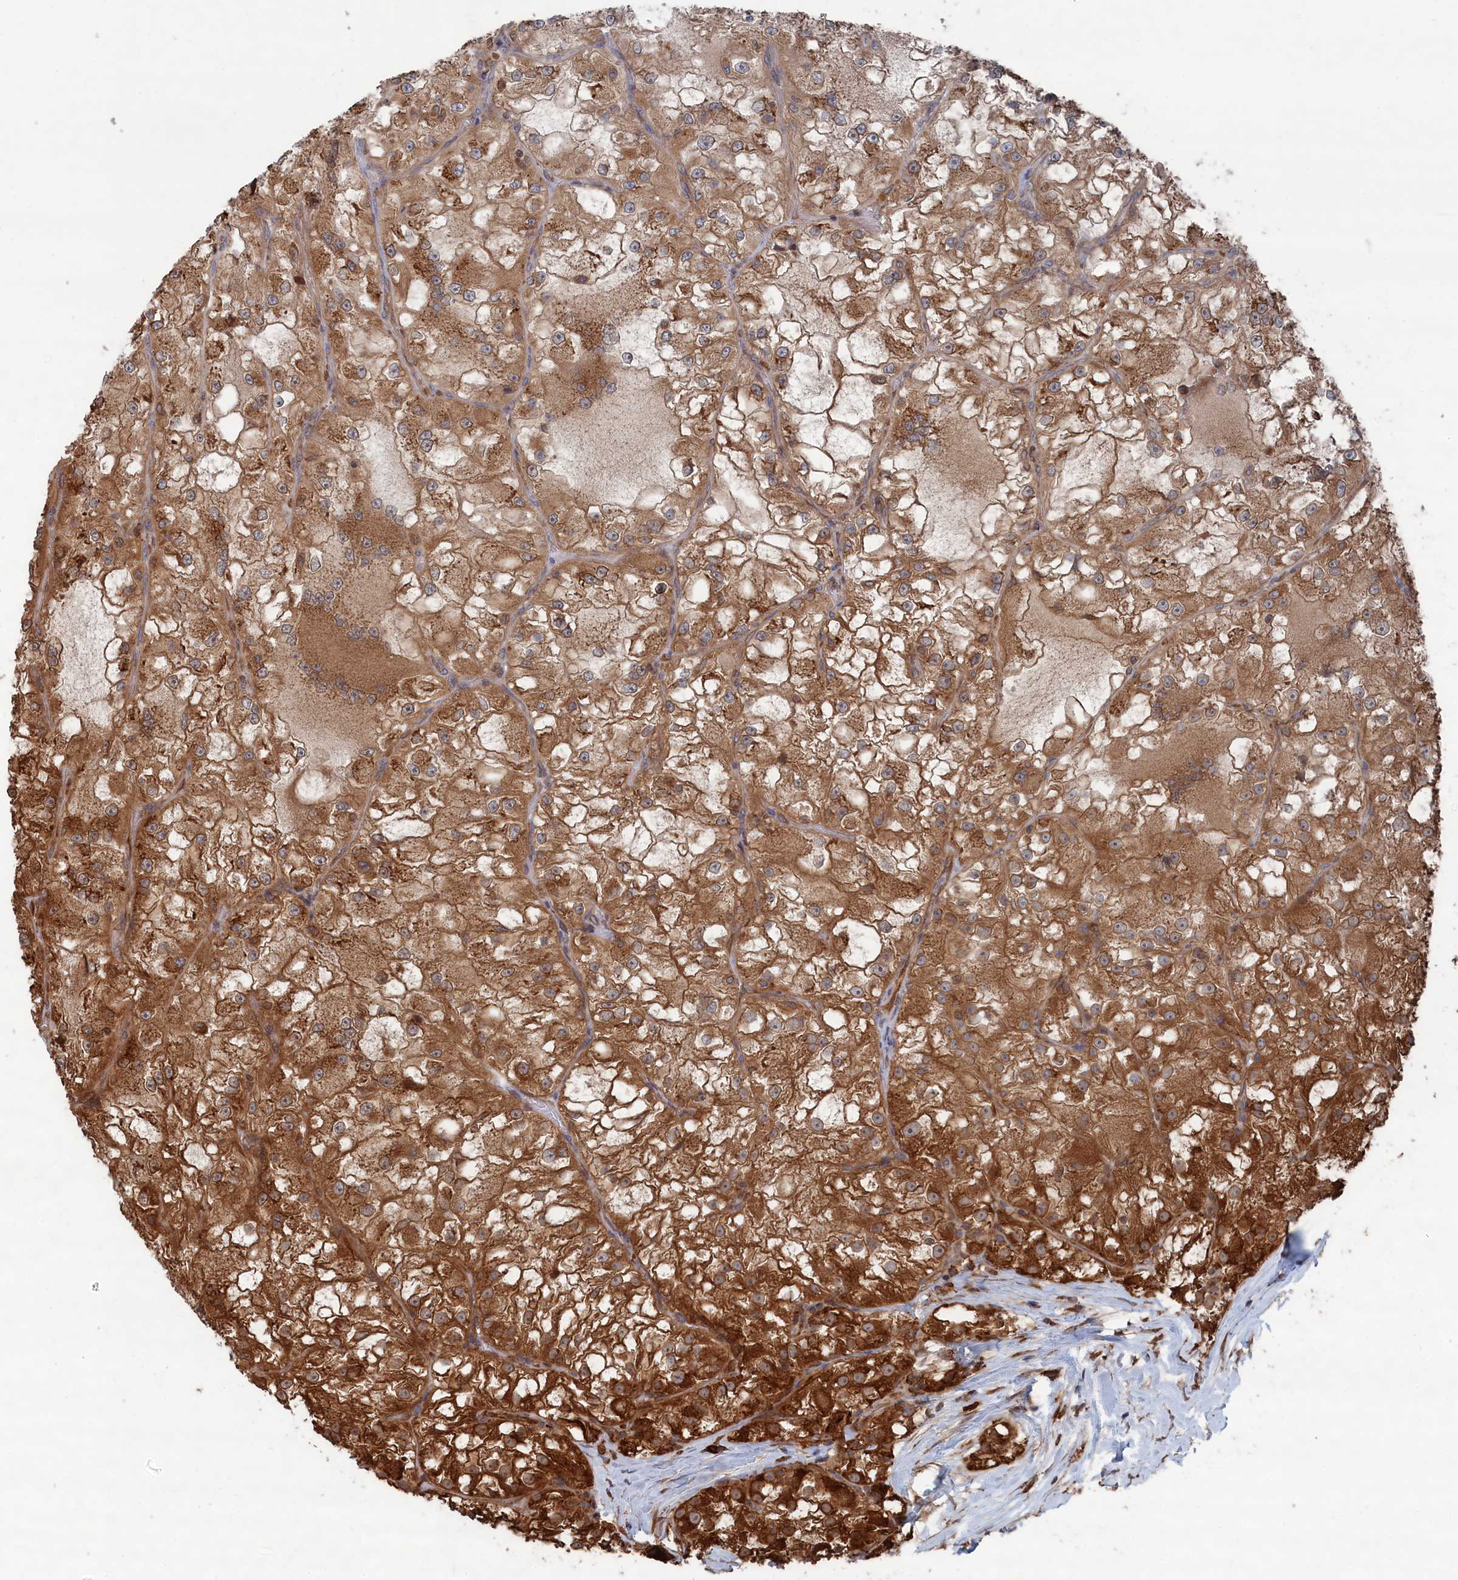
{"staining": {"intensity": "moderate", "quantity": ">75%", "location": "cytoplasmic/membranous"}, "tissue": "renal cancer", "cell_type": "Tumor cells", "image_type": "cancer", "snomed": [{"axis": "morphology", "description": "Adenocarcinoma, NOS"}, {"axis": "topography", "description": "Kidney"}], "caption": "Protein staining of renal adenocarcinoma tissue displays moderate cytoplasmic/membranous staining in approximately >75% of tumor cells.", "gene": "BPIFB6", "patient": {"sex": "female", "age": 72}}